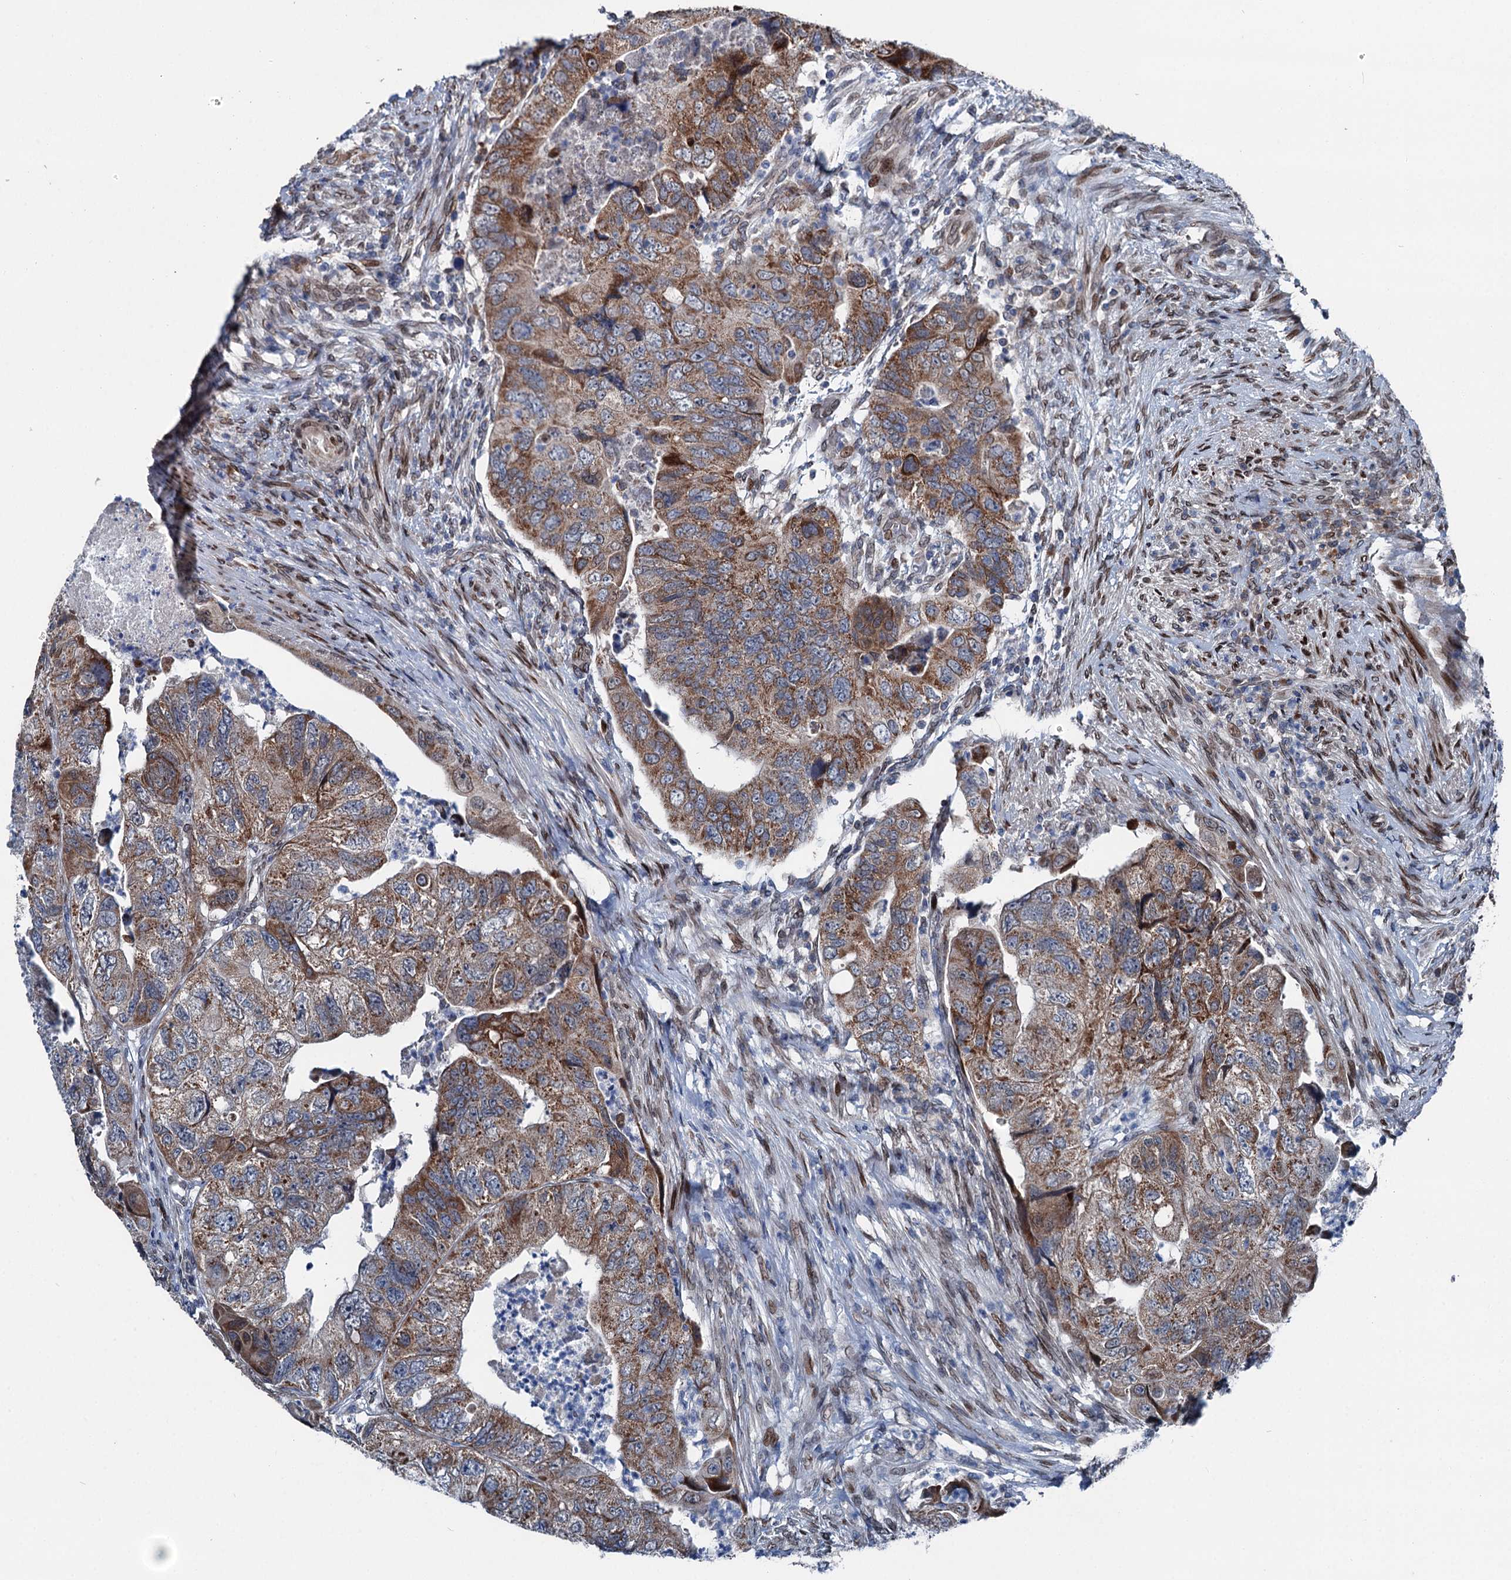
{"staining": {"intensity": "moderate", "quantity": ">75%", "location": "cytoplasmic/membranous"}, "tissue": "colorectal cancer", "cell_type": "Tumor cells", "image_type": "cancer", "snomed": [{"axis": "morphology", "description": "Adenocarcinoma, NOS"}, {"axis": "topography", "description": "Rectum"}], "caption": "High-magnification brightfield microscopy of colorectal cancer stained with DAB (brown) and counterstained with hematoxylin (blue). tumor cells exhibit moderate cytoplasmic/membranous positivity is seen in about>75% of cells.", "gene": "MRPL14", "patient": {"sex": "male", "age": 63}}